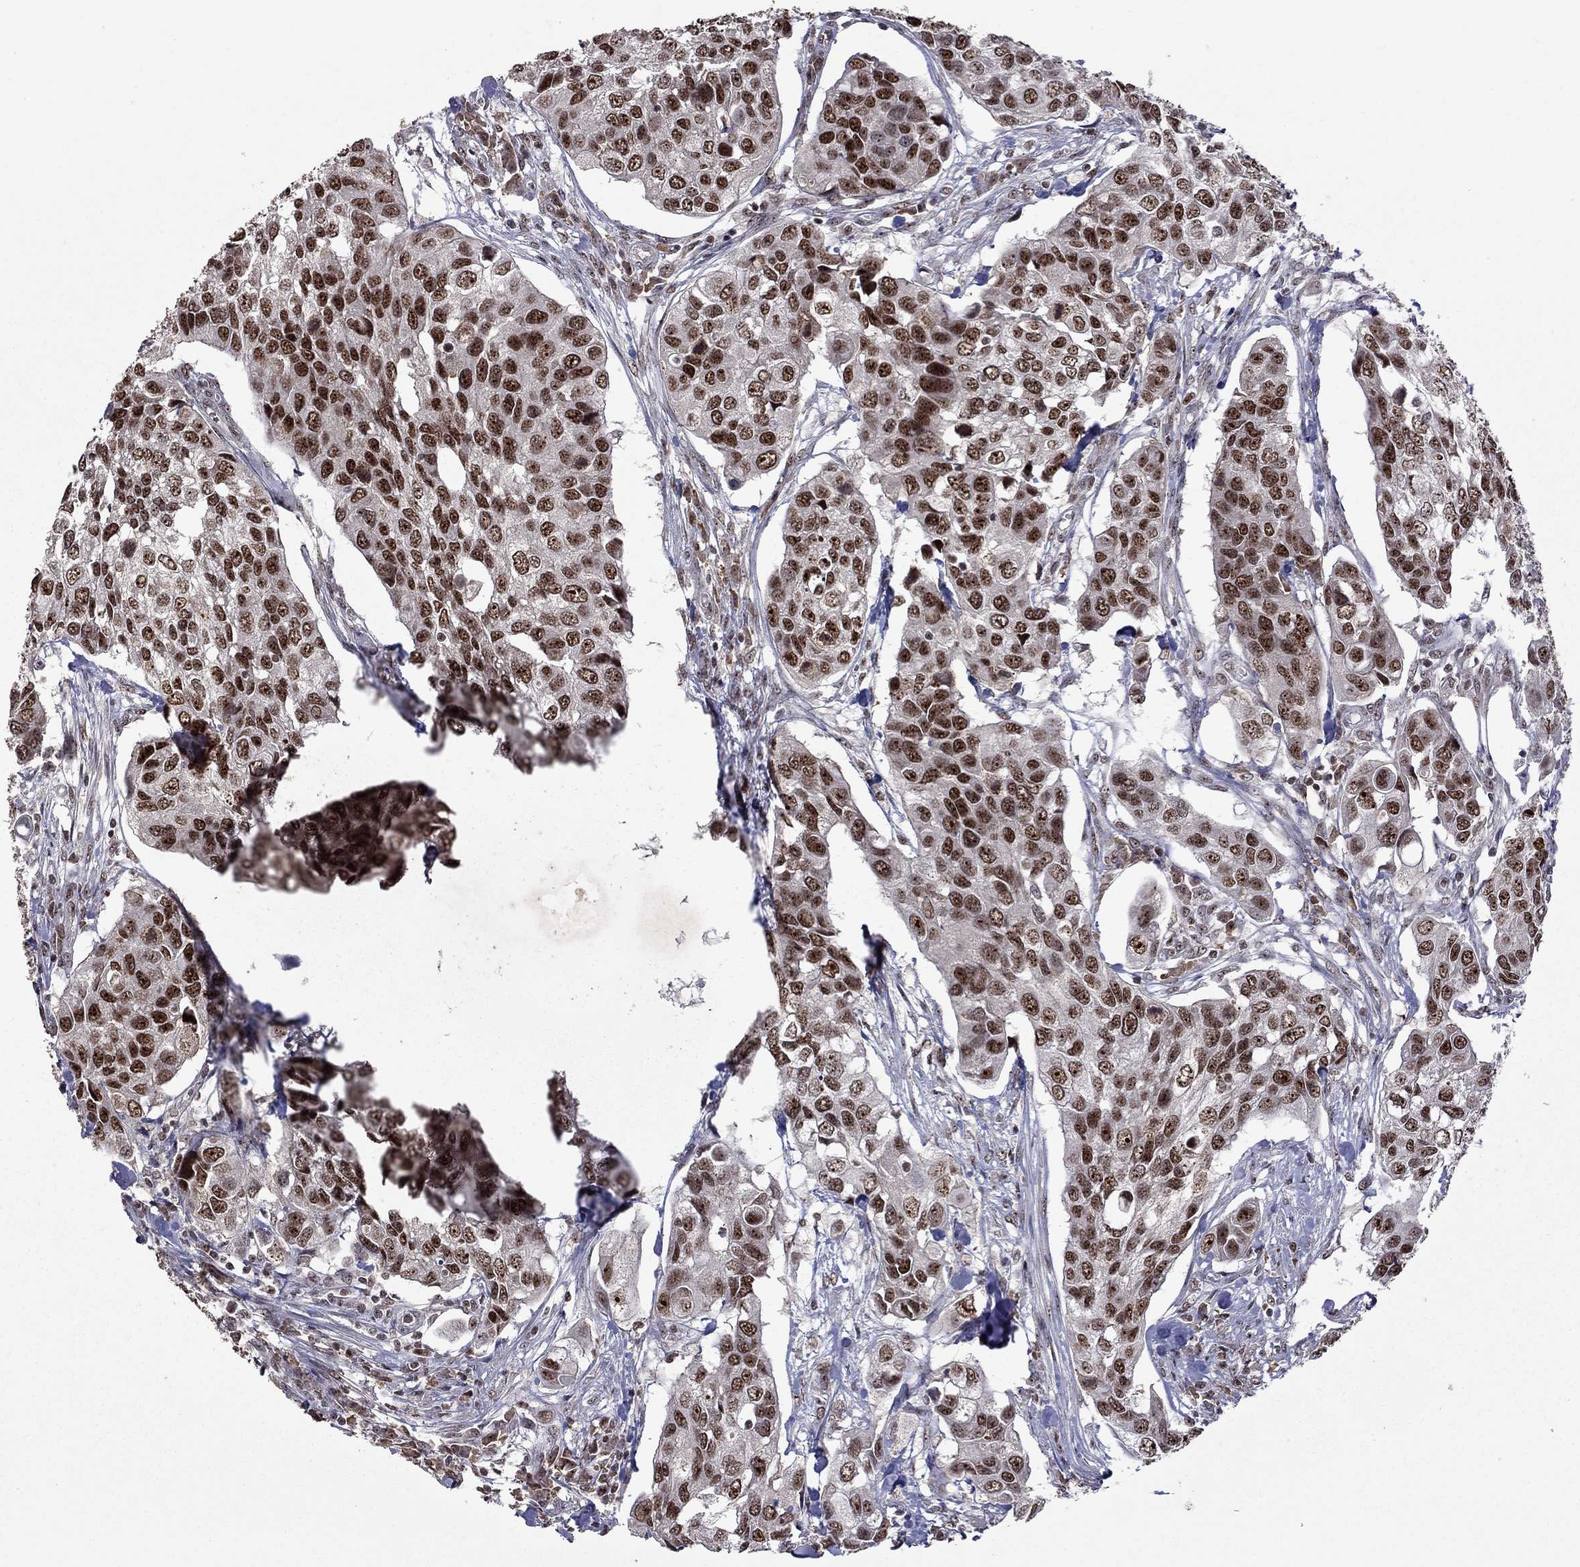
{"staining": {"intensity": "strong", "quantity": ">75%", "location": "nuclear"}, "tissue": "urothelial cancer", "cell_type": "Tumor cells", "image_type": "cancer", "snomed": [{"axis": "morphology", "description": "Urothelial carcinoma, High grade"}, {"axis": "topography", "description": "Urinary bladder"}], "caption": "IHC micrograph of neoplastic tissue: human urothelial cancer stained using IHC demonstrates high levels of strong protein expression localized specifically in the nuclear of tumor cells, appearing as a nuclear brown color.", "gene": "SPOUT1", "patient": {"sex": "male", "age": 60}}